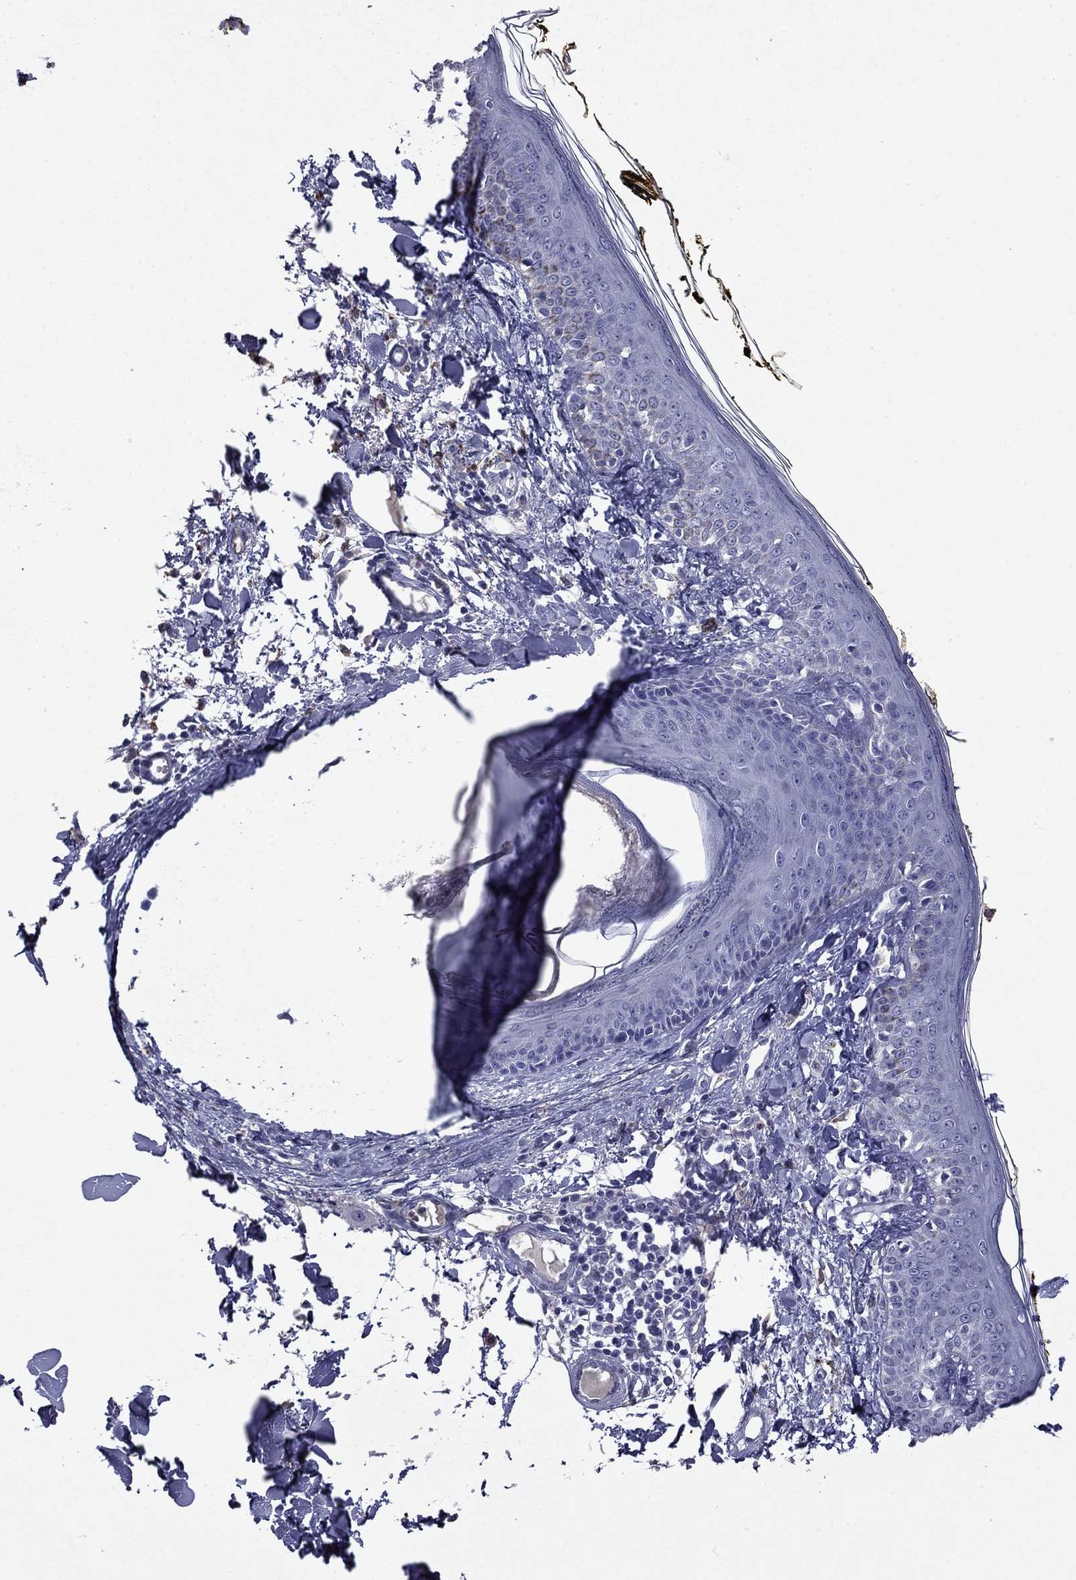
{"staining": {"intensity": "negative", "quantity": "none", "location": "none"}, "tissue": "skin", "cell_type": "Fibroblasts", "image_type": "normal", "snomed": [{"axis": "morphology", "description": "Normal tissue, NOS"}, {"axis": "topography", "description": "Skin"}], "caption": "An IHC micrograph of unremarkable skin is shown. There is no staining in fibroblasts of skin.", "gene": "CFAP119", "patient": {"sex": "male", "age": 76}}